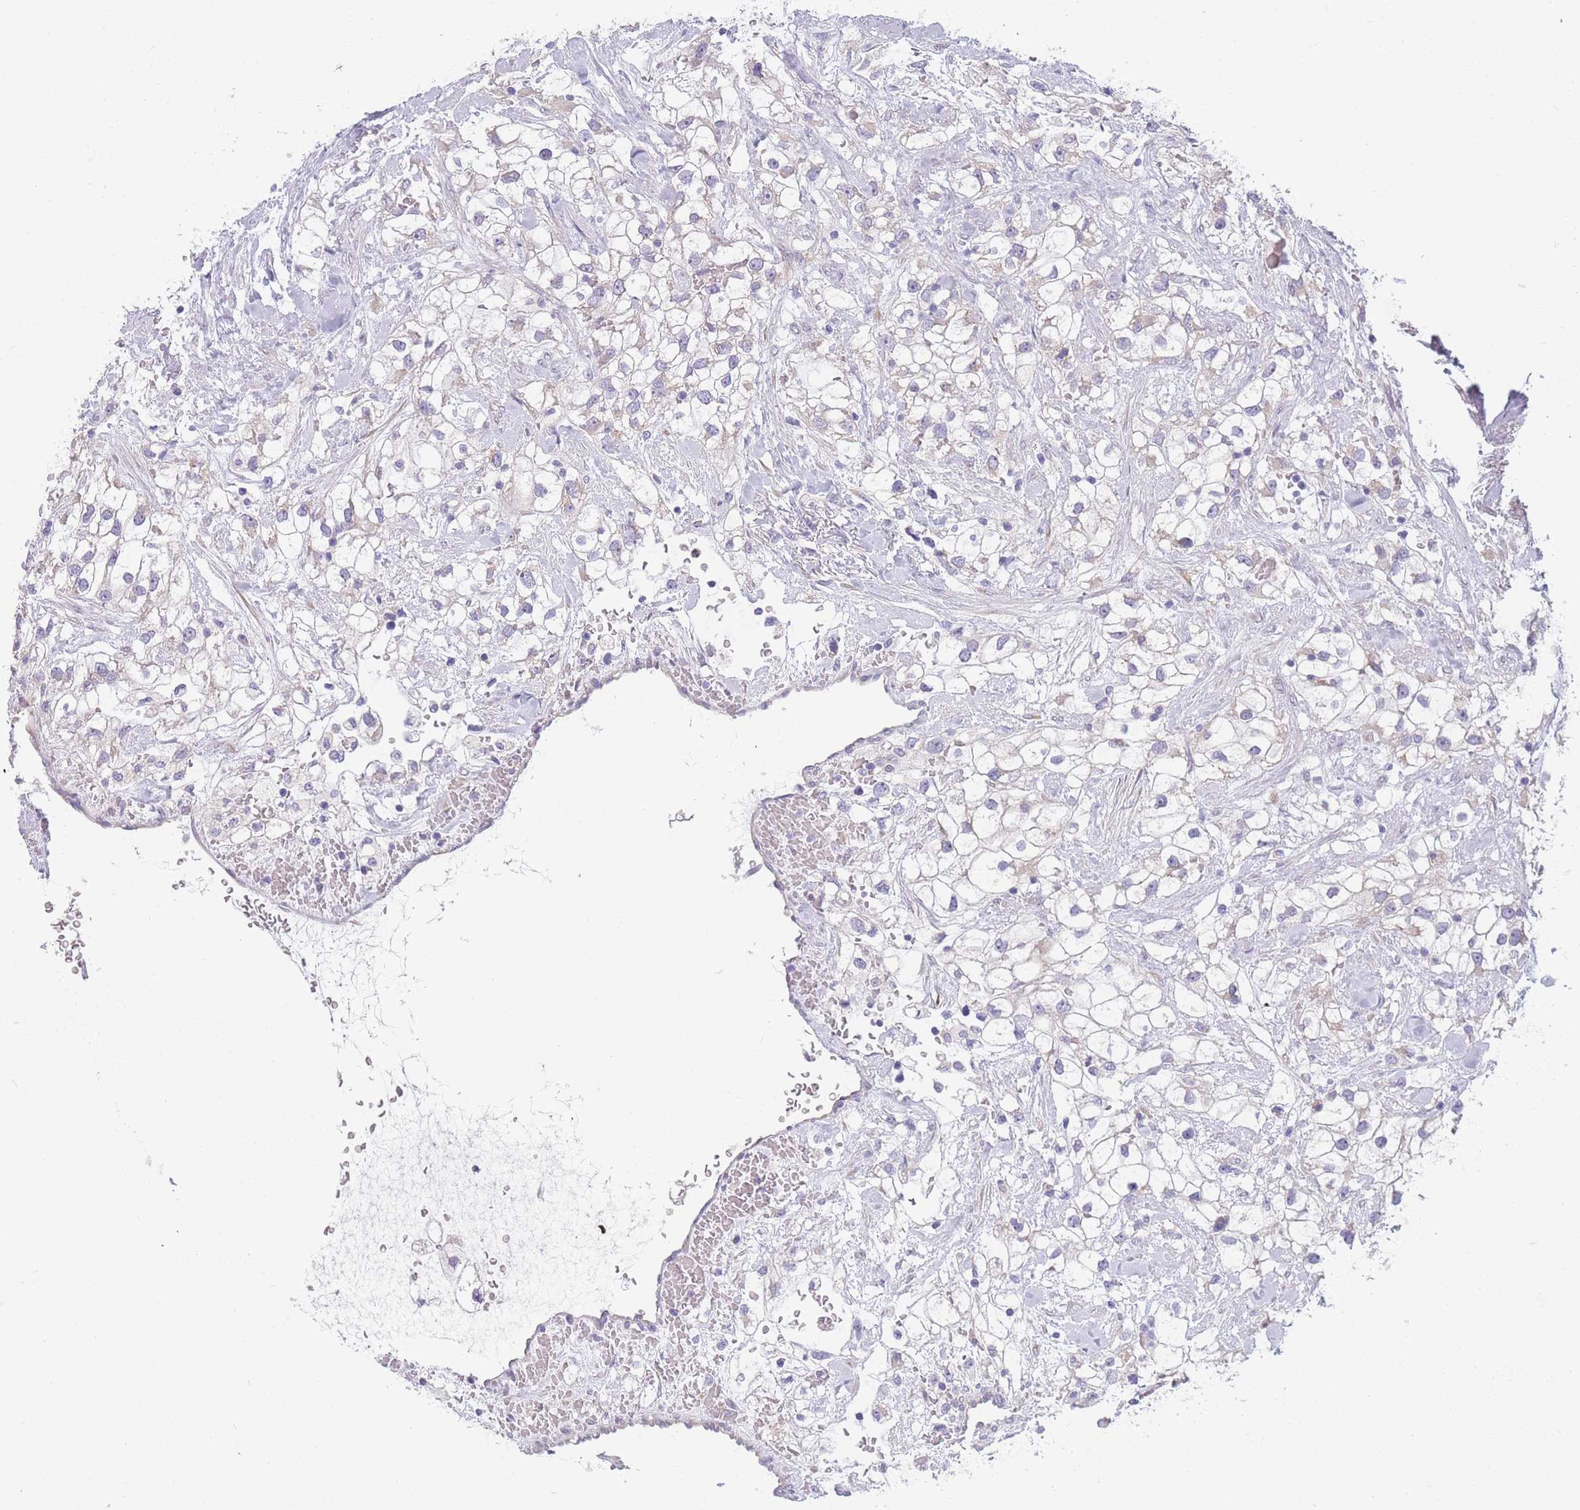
{"staining": {"intensity": "negative", "quantity": "none", "location": "none"}, "tissue": "renal cancer", "cell_type": "Tumor cells", "image_type": "cancer", "snomed": [{"axis": "morphology", "description": "Adenocarcinoma, NOS"}, {"axis": "topography", "description": "Kidney"}], "caption": "Immunohistochemistry histopathology image of renal adenocarcinoma stained for a protein (brown), which shows no staining in tumor cells.", "gene": "NDUFAF6", "patient": {"sex": "male", "age": 59}}